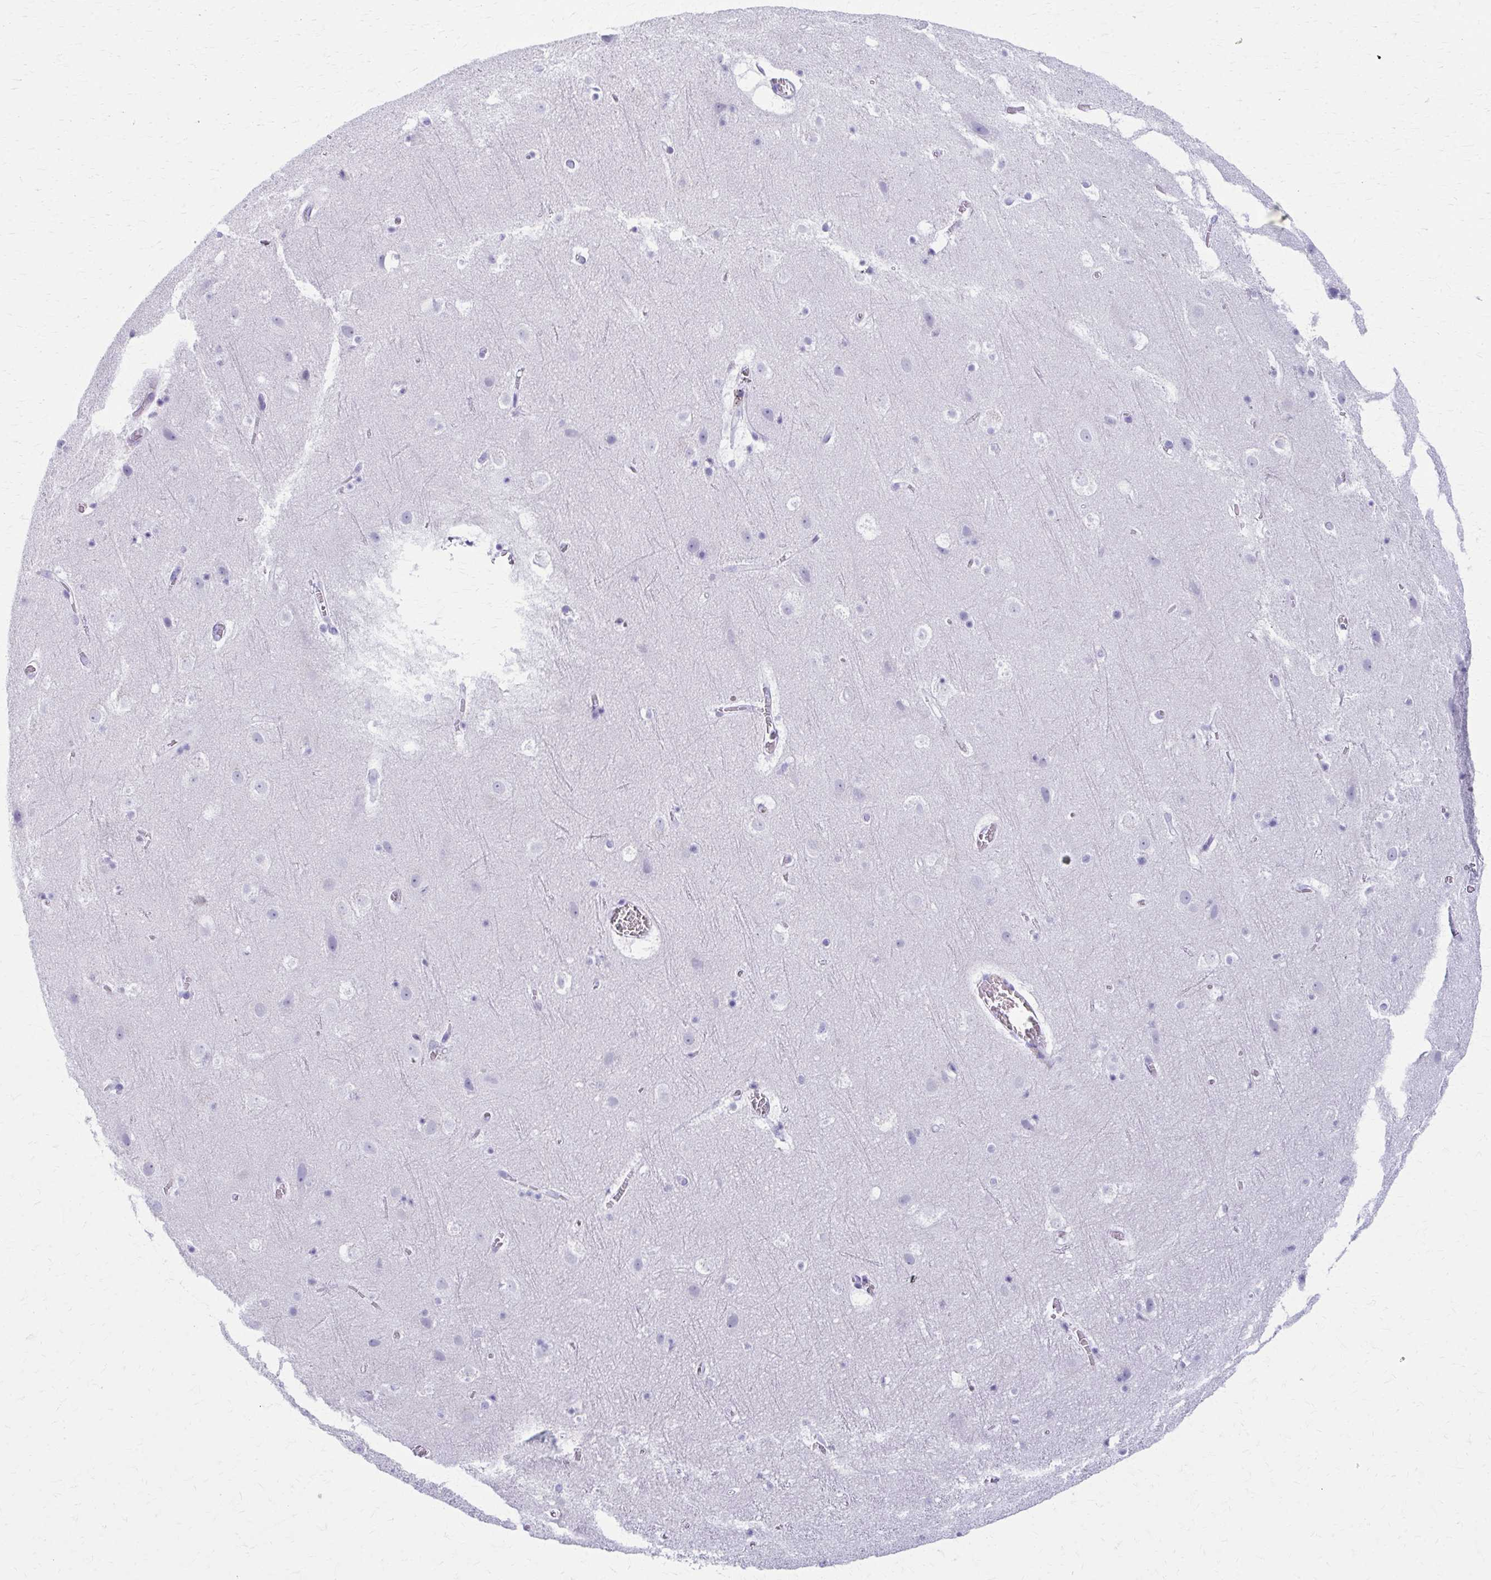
{"staining": {"intensity": "negative", "quantity": "none", "location": "none"}, "tissue": "cerebral cortex", "cell_type": "Endothelial cells", "image_type": "normal", "snomed": [{"axis": "morphology", "description": "Normal tissue, NOS"}, {"axis": "topography", "description": "Cerebral cortex"}], "caption": "High power microscopy photomicrograph of an IHC photomicrograph of benign cerebral cortex, revealing no significant expression in endothelial cells. (DAB immunohistochemistry (IHC) with hematoxylin counter stain).", "gene": "MPLKIP", "patient": {"sex": "female", "age": 42}}